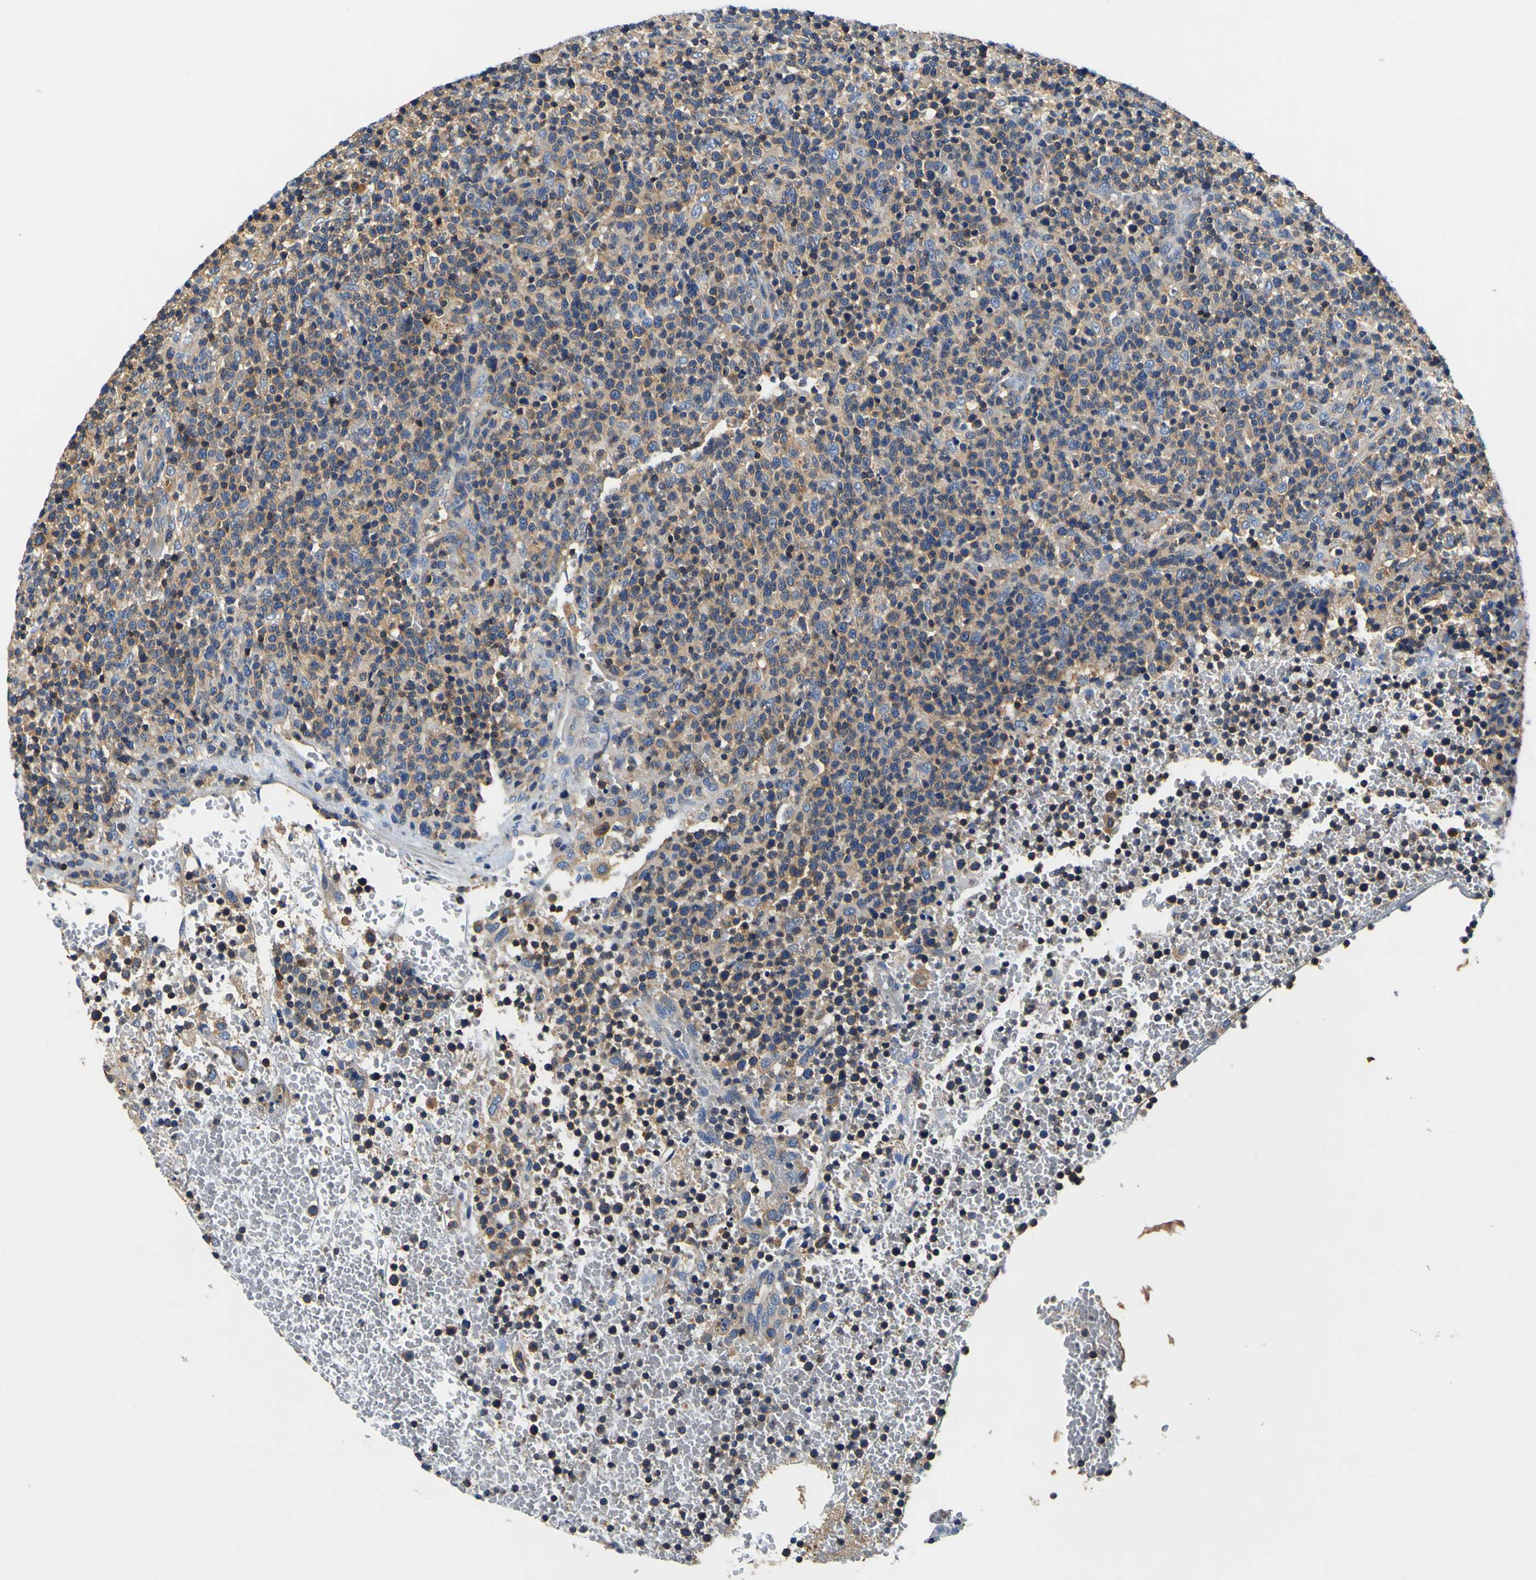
{"staining": {"intensity": "weak", "quantity": ">75%", "location": "cytoplasmic/membranous"}, "tissue": "lymphoma", "cell_type": "Tumor cells", "image_type": "cancer", "snomed": [{"axis": "morphology", "description": "Malignant lymphoma, non-Hodgkin's type, High grade"}, {"axis": "topography", "description": "Lymph node"}], "caption": "DAB immunohistochemical staining of malignant lymphoma, non-Hodgkin's type (high-grade) displays weak cytoplasmic/membranous protein staining in approximately >75% of tumor cells. (DAB = brown stain, brightfield microscopy at high magnification).", "gene": "CNR2", "patient": {"sex": "male", "age": 61}}